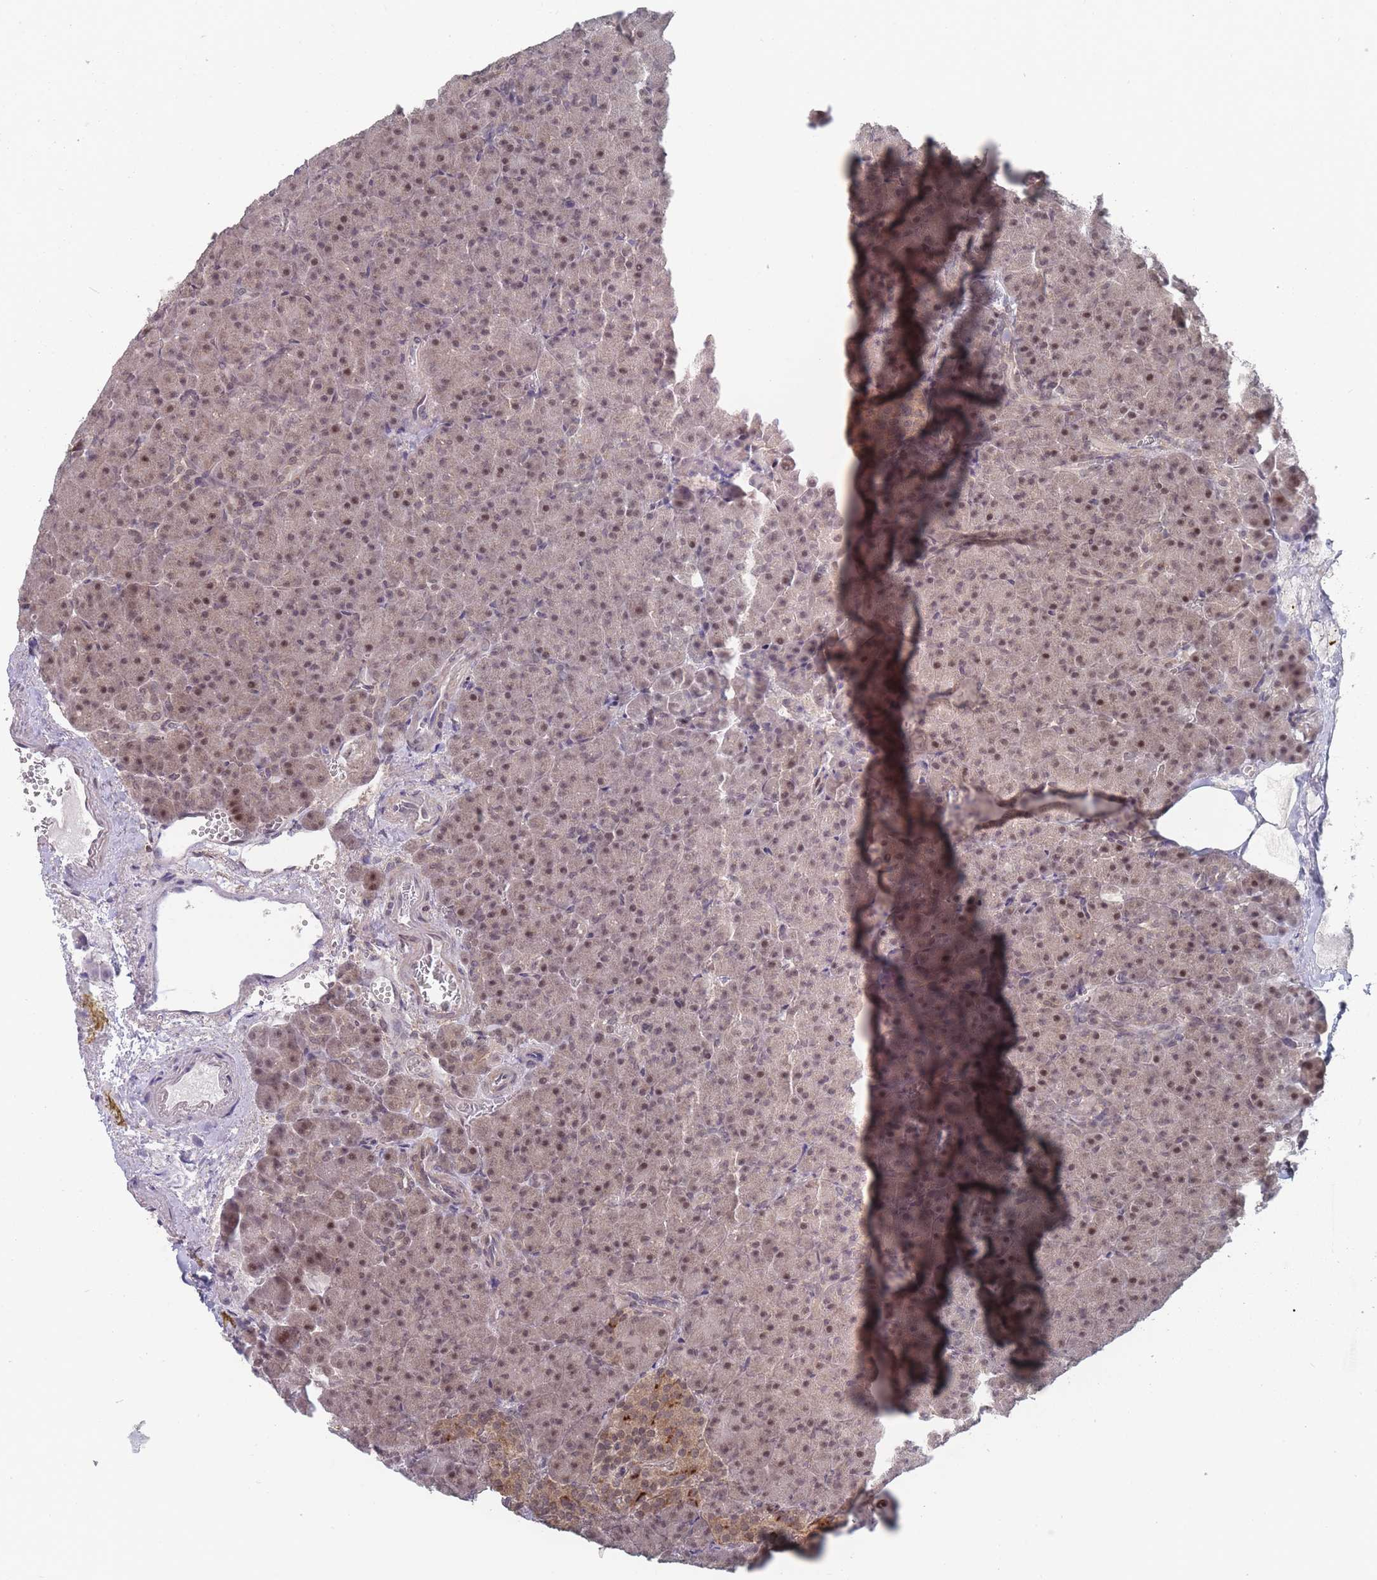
{"staining": {"intensity": "weak", "quantity": ">75%", "location": "cytoplasmic/membranous,nuclear"}, "tissue": "pancreas", "cell_type": "Exocrine glandular cells", "image_type": "normal", "snomed": [{"axis": "morphology", "description": "Normal tissue, NOS"}, {"axis": "topography", "description": "Pancreas"}], "caption": "This image exhibits IHC staining of normal human pancreas, with low weak cytoplasmic/membranous,nuclear expression in about >75% of exocrine glandular cells.", "gene": "CNTRL", "patient": {"sex": "female", "age": 74}}